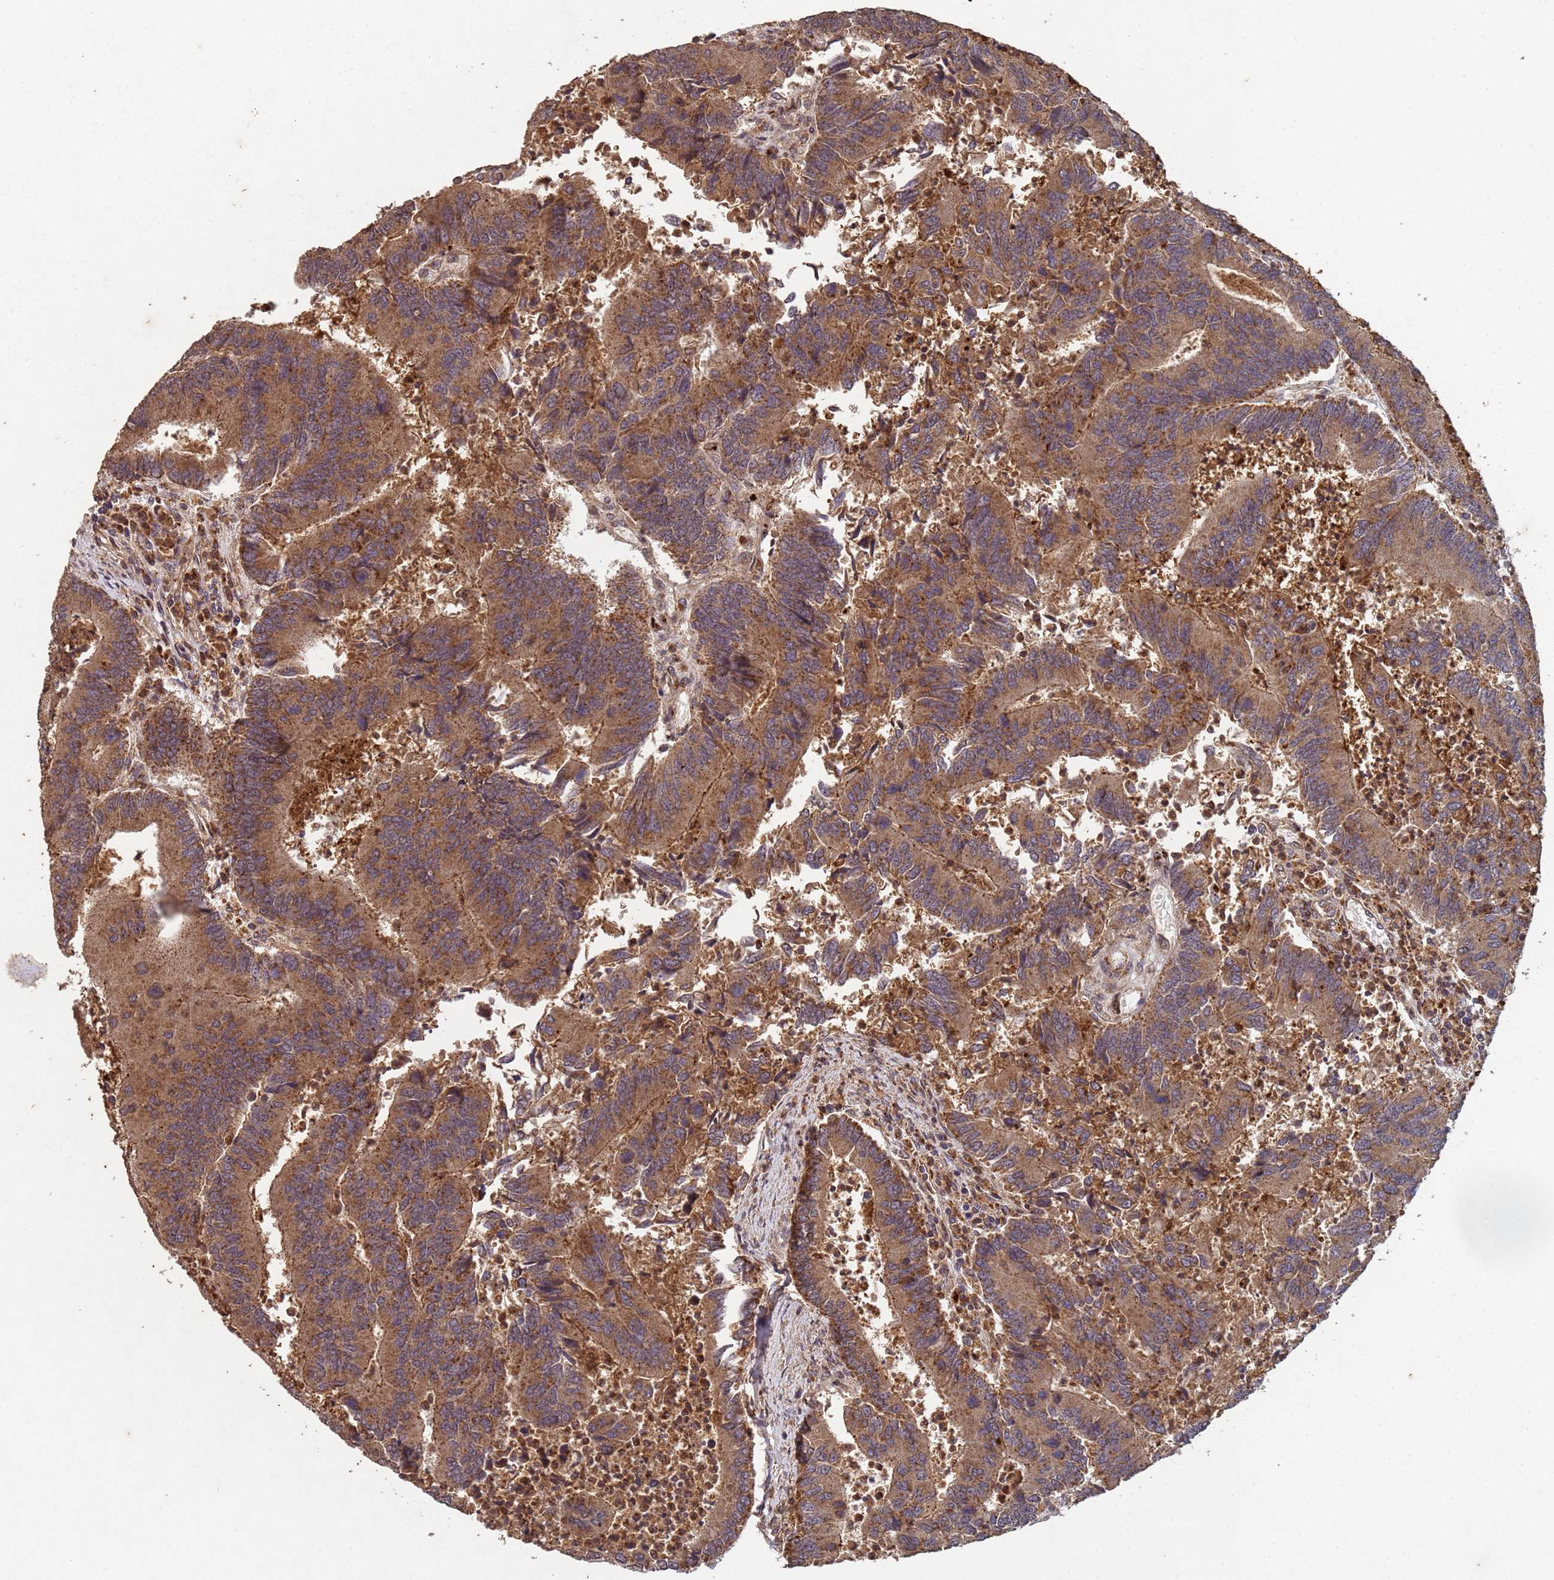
{"staining": {"intensity": "moderate", "quantity": ">75%", "location": "cytoplasmic/membranous"}, "tissue": "colorectal cancer", "cell_type": "Tumor cells", "image_type": "cancer", "snomed": [{"axis": "morphology", "description": "Adenocarcinoma, NOS"}, {"axis": "topography", "description": "Colon"}], "caption": "A high-resolution micrograph shows immunohistochemistry staining of colorectal cancer, which exhibits moderate cytoplasmic/membranous staining in about >75% of tumor cells.", "gene": "FASTKD1", "patient": {"sex": "female", "age": 67}}